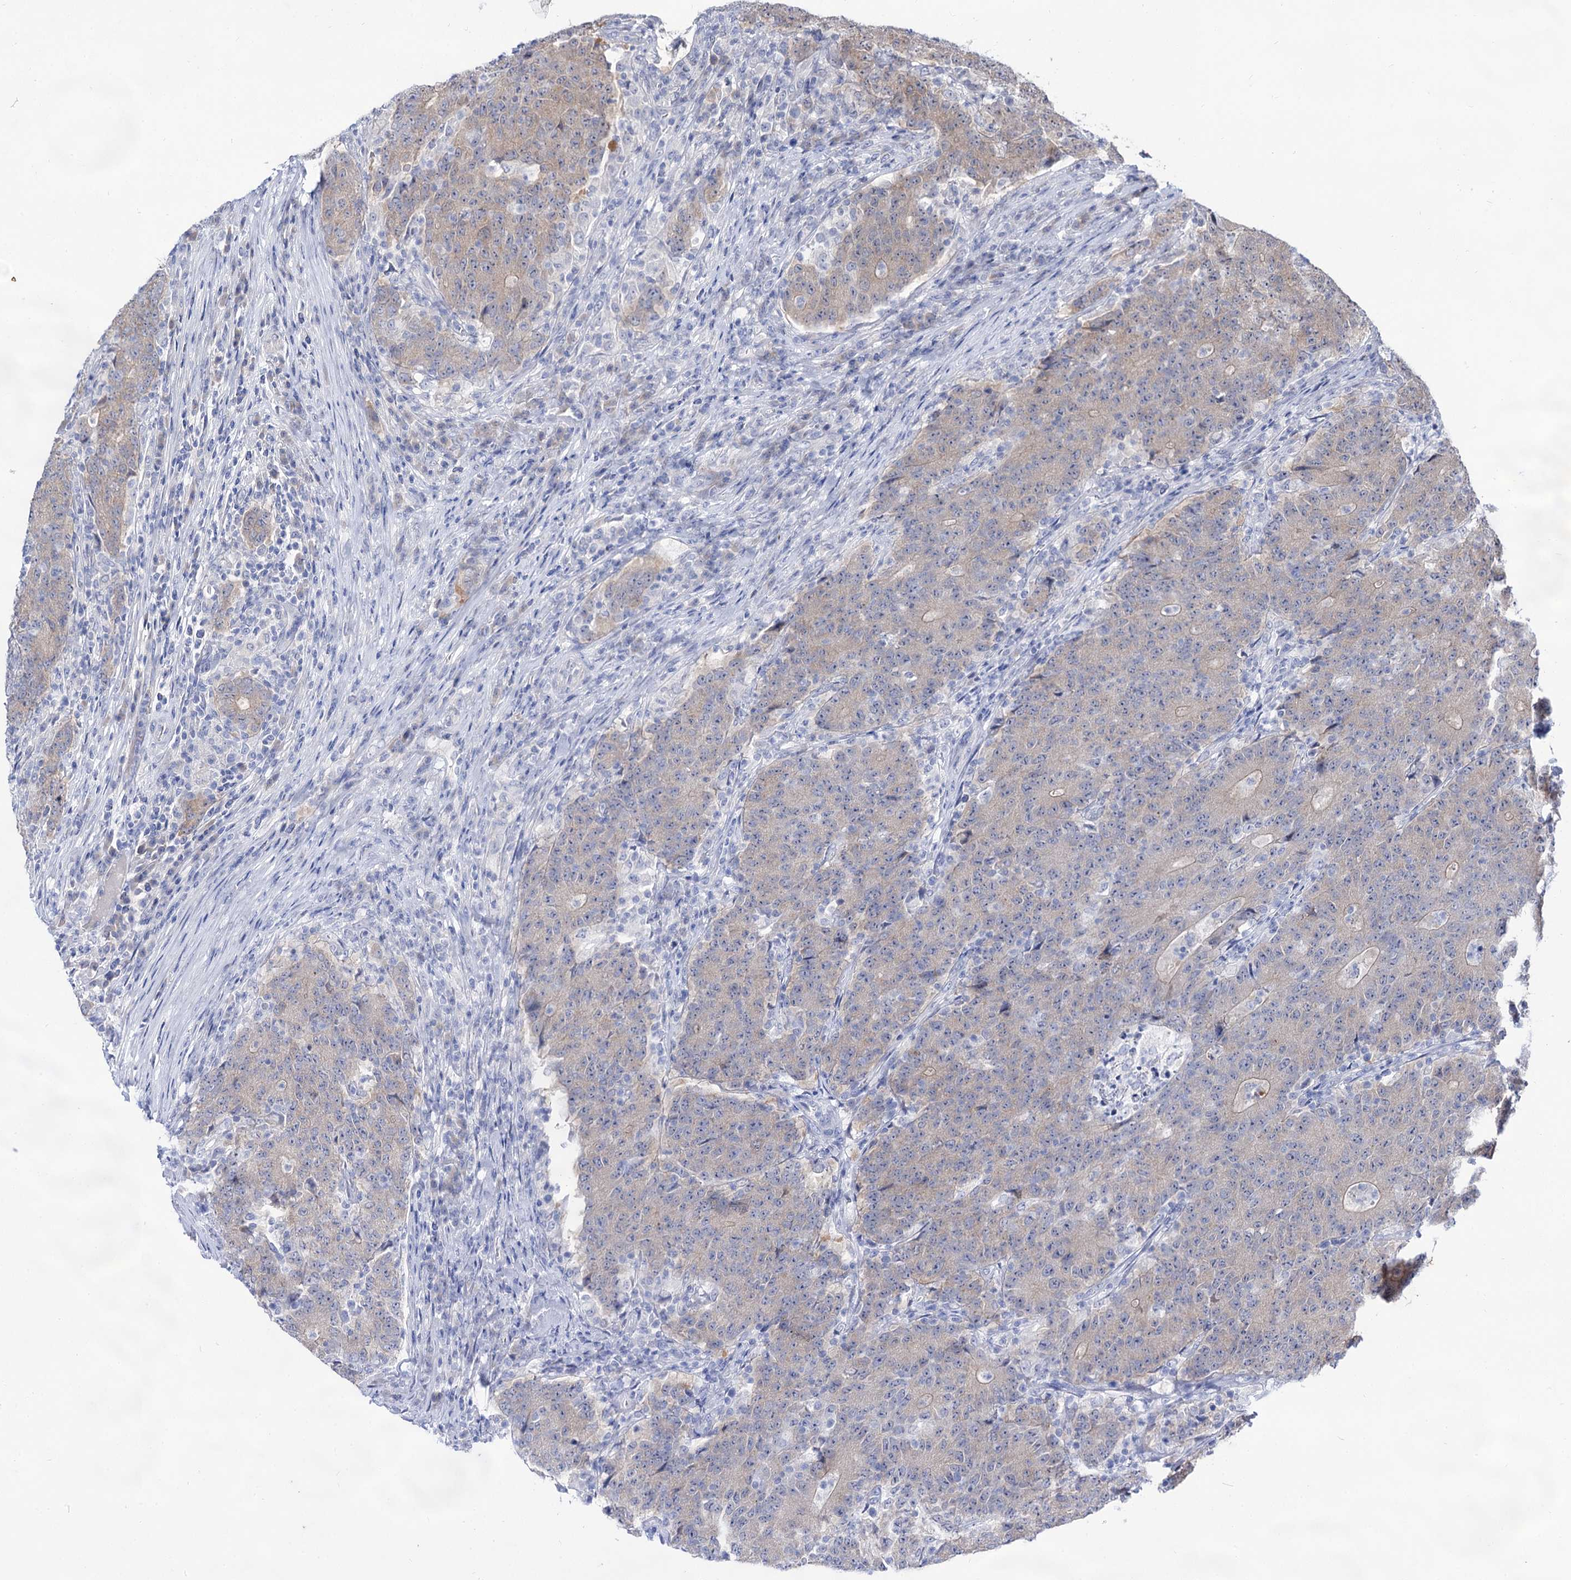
{"staining": {"intensity": "negative", "quantity": "none", "location": "none"}, "tissue": "colorectal cancer", "cell_type": "Tumor cells", "image_type": "cancer", "snomed": [{"axis": "morphology", "description": "Adenocarcinoma, NOS"}, {"axis": "topography", "description": "Colon"}], "caption": "Adenocarcinoma (colorectal) stained for a protein using immunohistochemistry (IHC) reveals no positivity tumor cells.", "gene": "ARFIP2", "patient": {"sex": "female", "age": 75}}